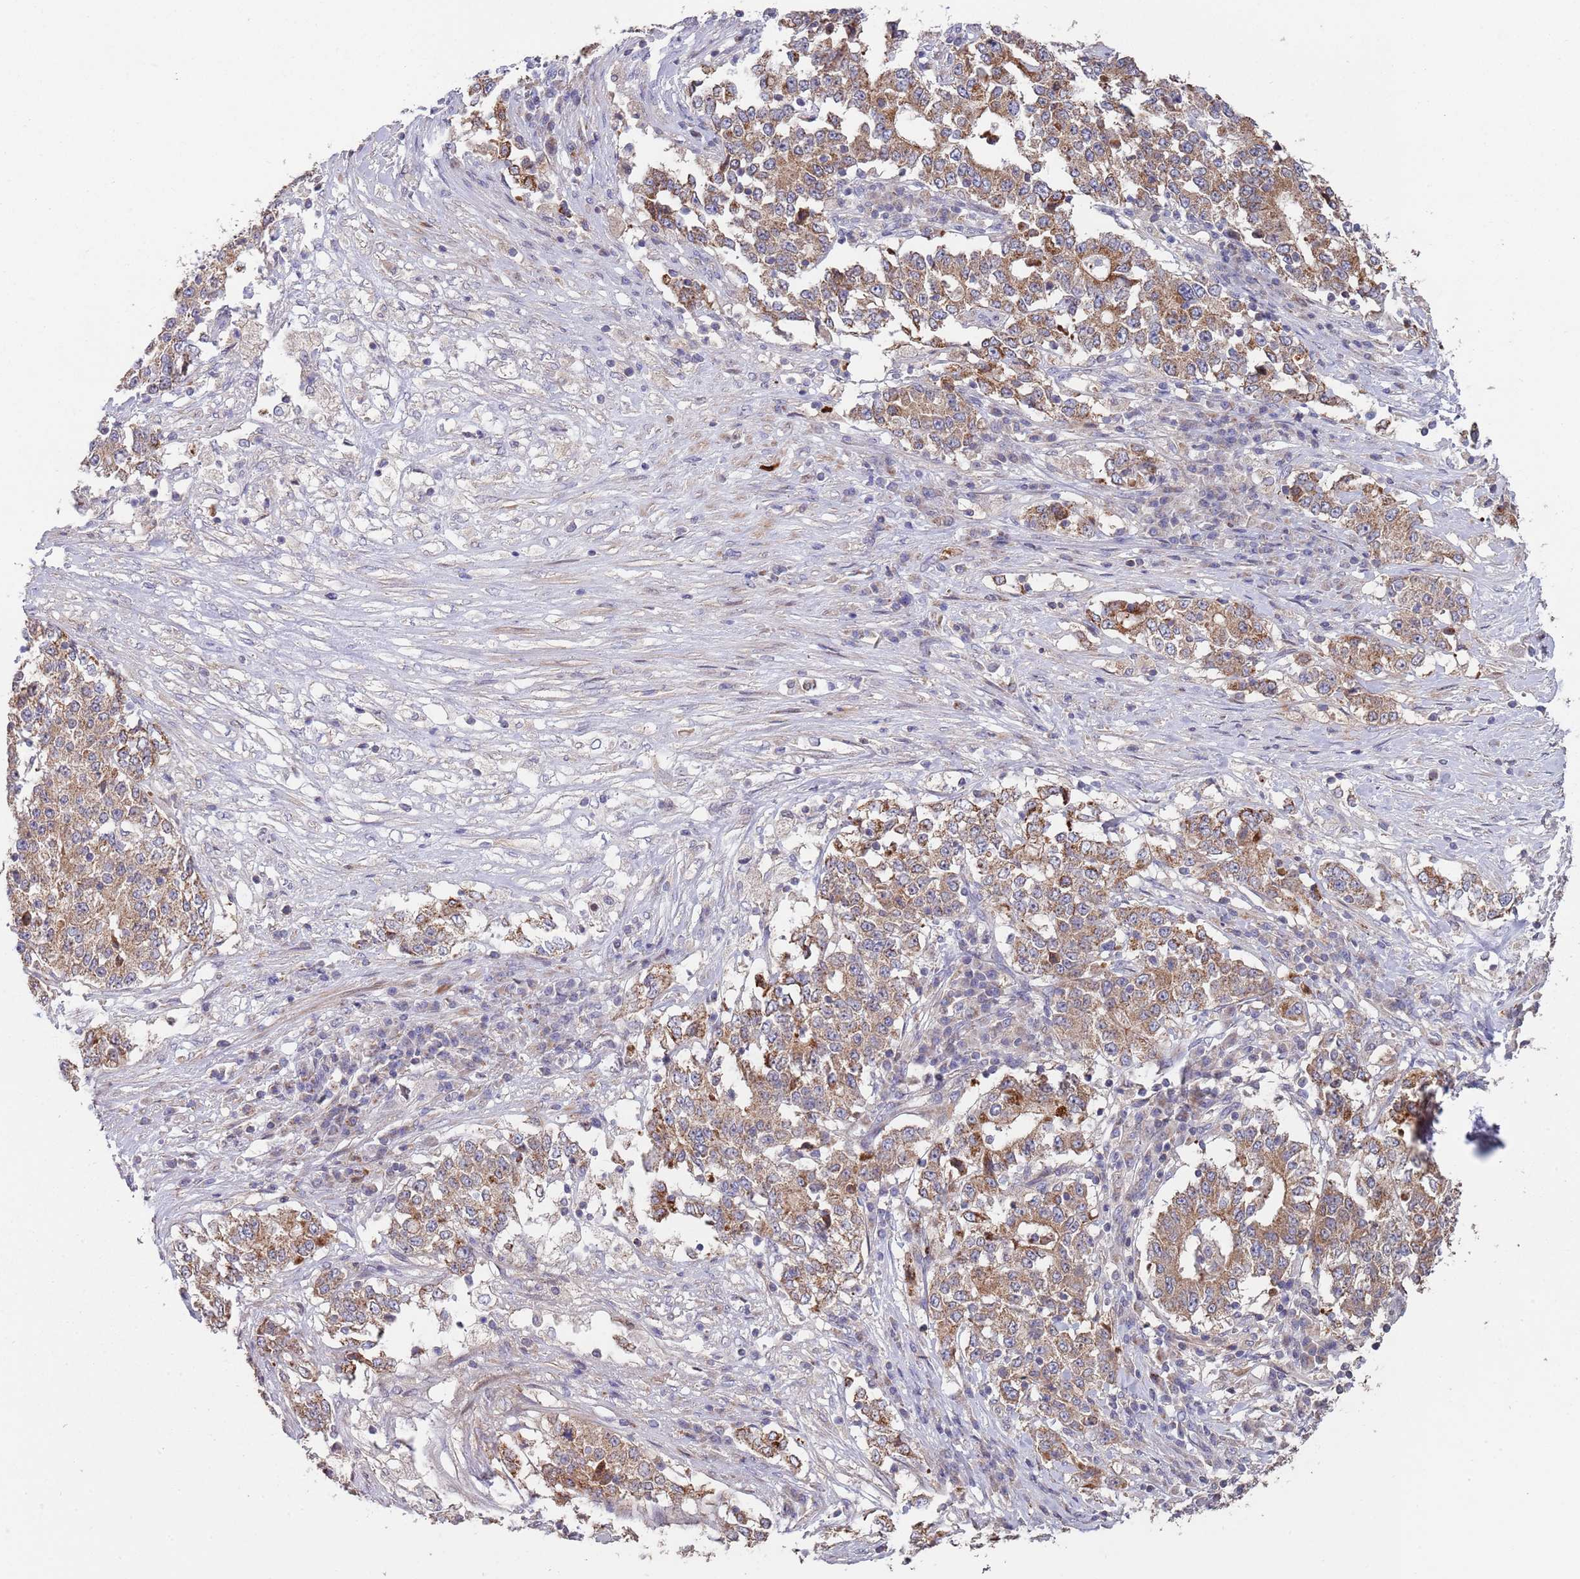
{"staining": {"intensity": "moderate", "quantity": ">75%", "location": "cytoplasmic/membranous"}, "tissue": "stomach cancer", "cell_type": "Tumor cells", "image_type": "cancer", "snomed": [{"axis": "morphology", "description": "Adenocarcinoma, NOS"}, {"axis": "topography", "description": "Stomach"}], "caption": "Human stomach cancer (adenocarcinoma) stained for a protein (brown) demonstrates moderate cytoplasmic/membranous positive positivity in approximately >75% of tumor cells.", "gene": "ABCC10", "patient": {"sex": "male", "age": 59}}